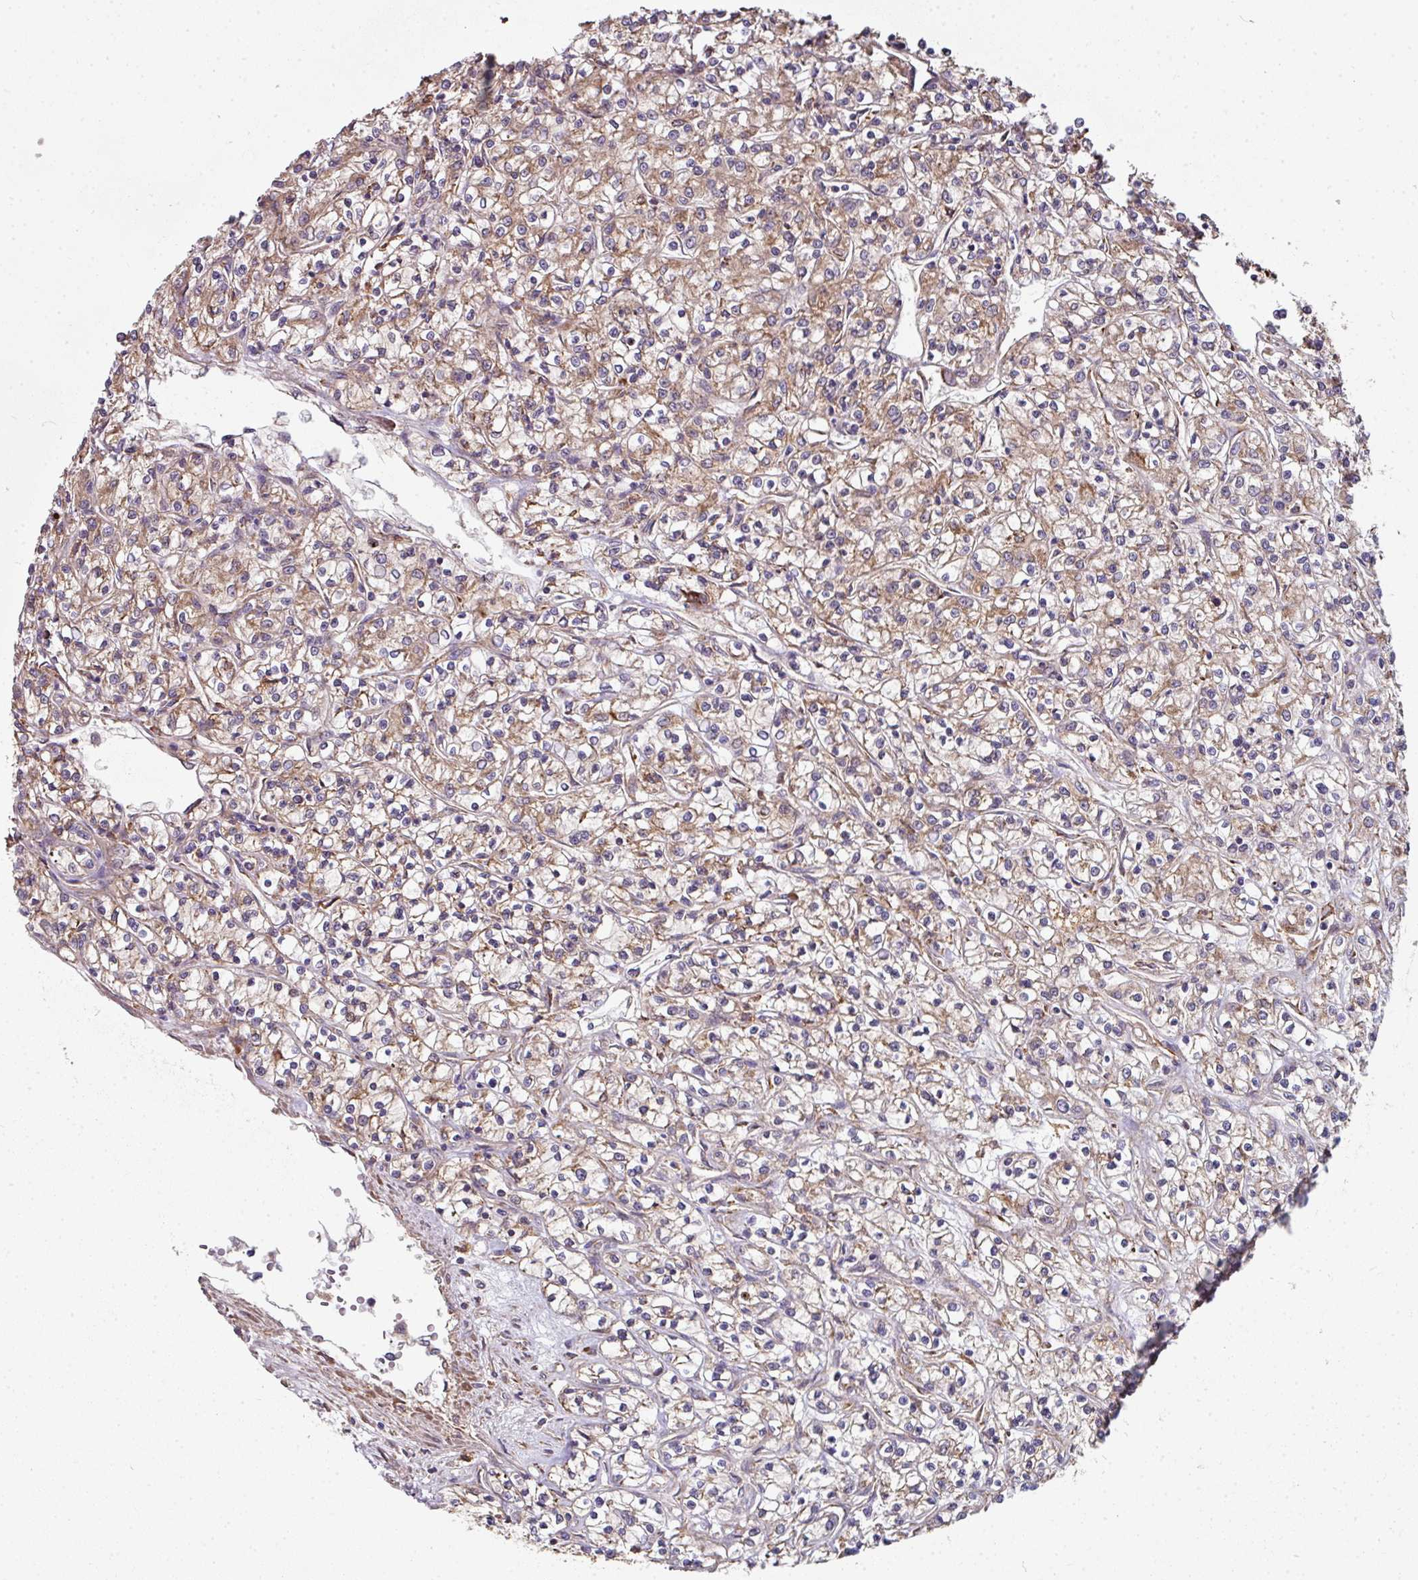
{"staining": {"intensity": "moderate", "quantity": ">75%", "location": "cytoplasmic/membranous"}, "tissue": "renal cancer", "cell_type": "Tumor cells", "image_type": "cancer", "snomed": [{"axis": "morphology", "description": "Adenocarcinoma, NOS"}, {"axis": "topography", "description": "Kidney"}], "caption": "Immunohistochemical staining of human renal cancer (adenocarcinoma) exhibits medium levels of moderate cytoplasmic/membranous protein expression in approximately >75% of tumor cells. The staining is performed using DAB (3,3'-diaminobenzidine) brown chromogen to label protein expression. The nuclei are counter-stained blue using hematoxylin.", "gene": "FAT4", "patient": {"sex": "female", "age": 59}}